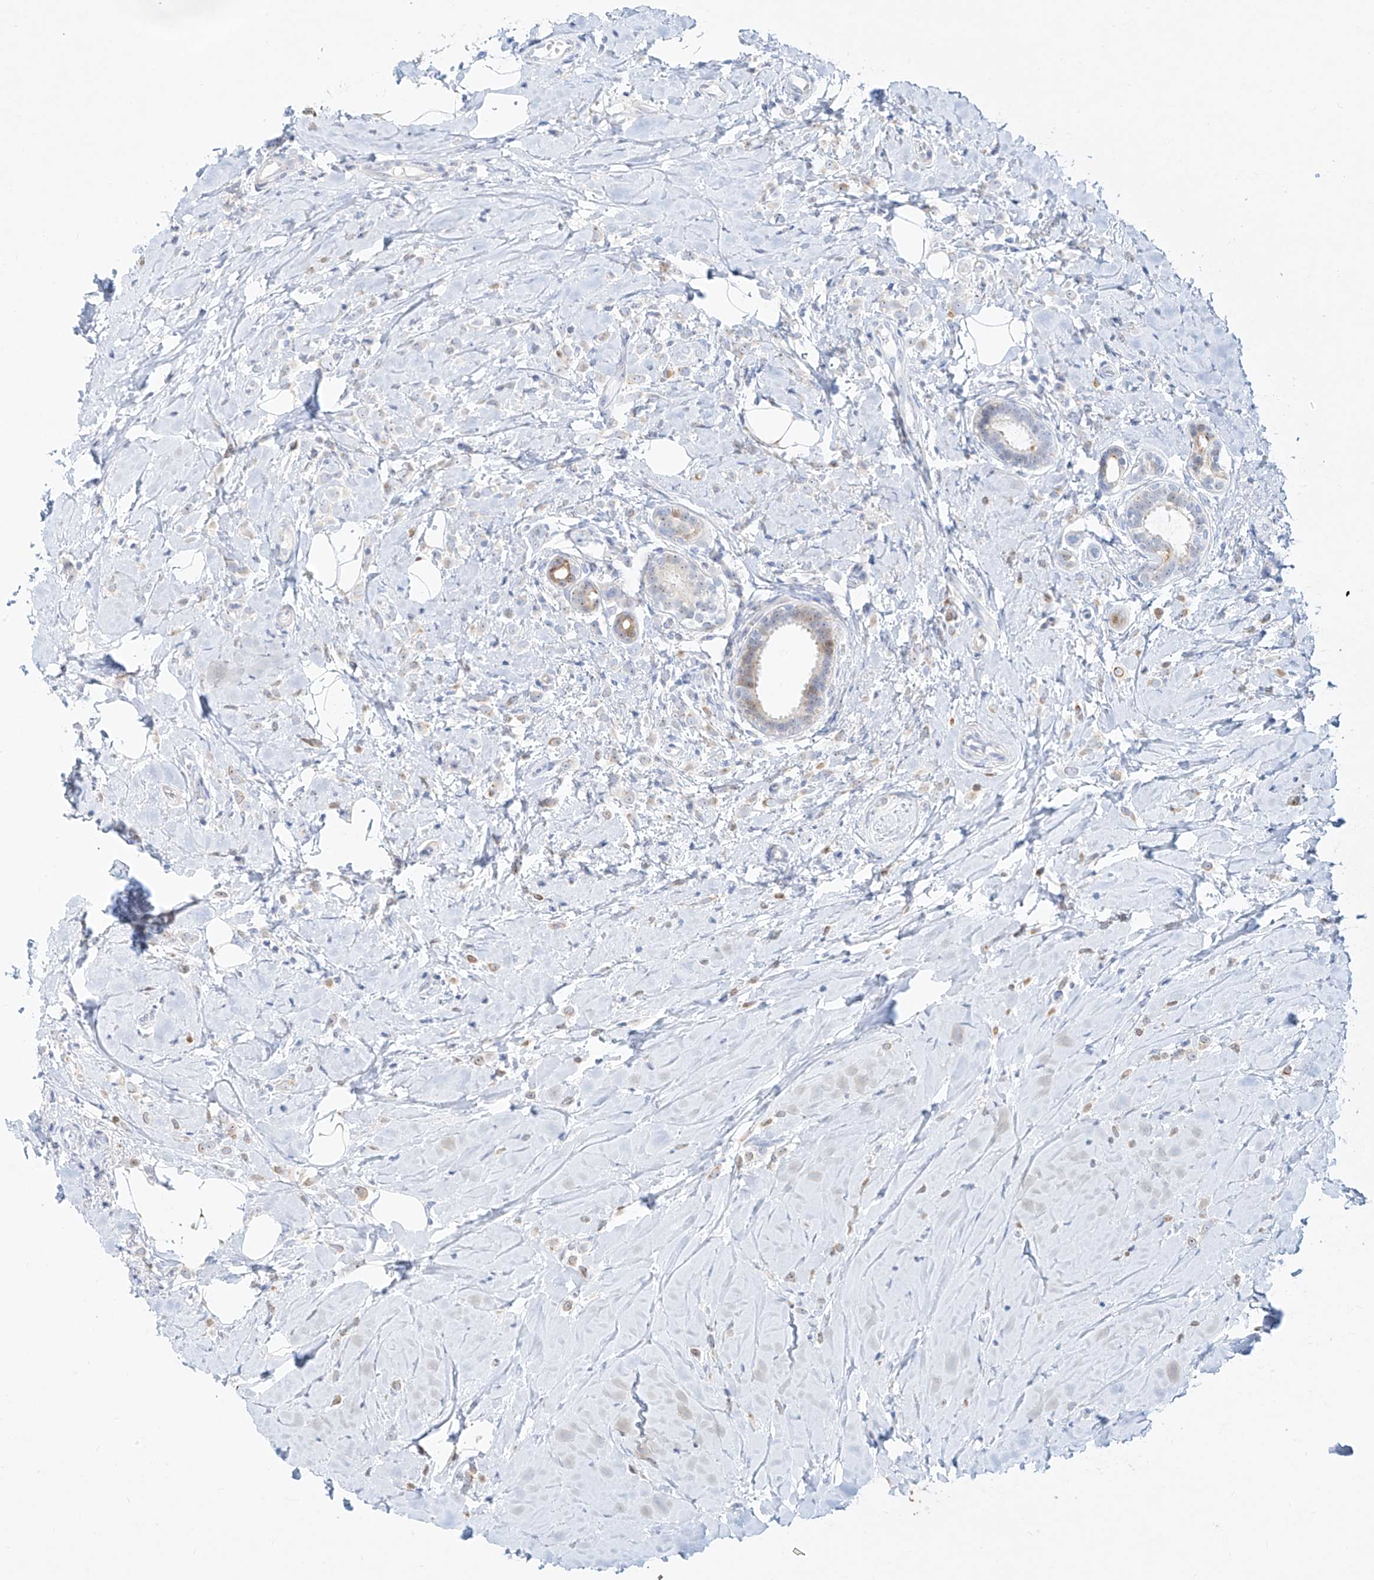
{"staining": {"intensity": "negative", "quantity": "none", "location": "none"}, "tissue": "breast cancer", "cell_type": "Tumor cells", "image_type": "cancer", "snomed": [{"axis": "morphology", "description": "Lobular carcinoma"}, {"axis": "topography", "description": "Breast"}], "caption": "This is an IHC micrograph of human lobular carcinoma (breast). There is no positivity in tumor cells.", "gene": "SNU13", "patient": {"sex": "female", "age": 47}}